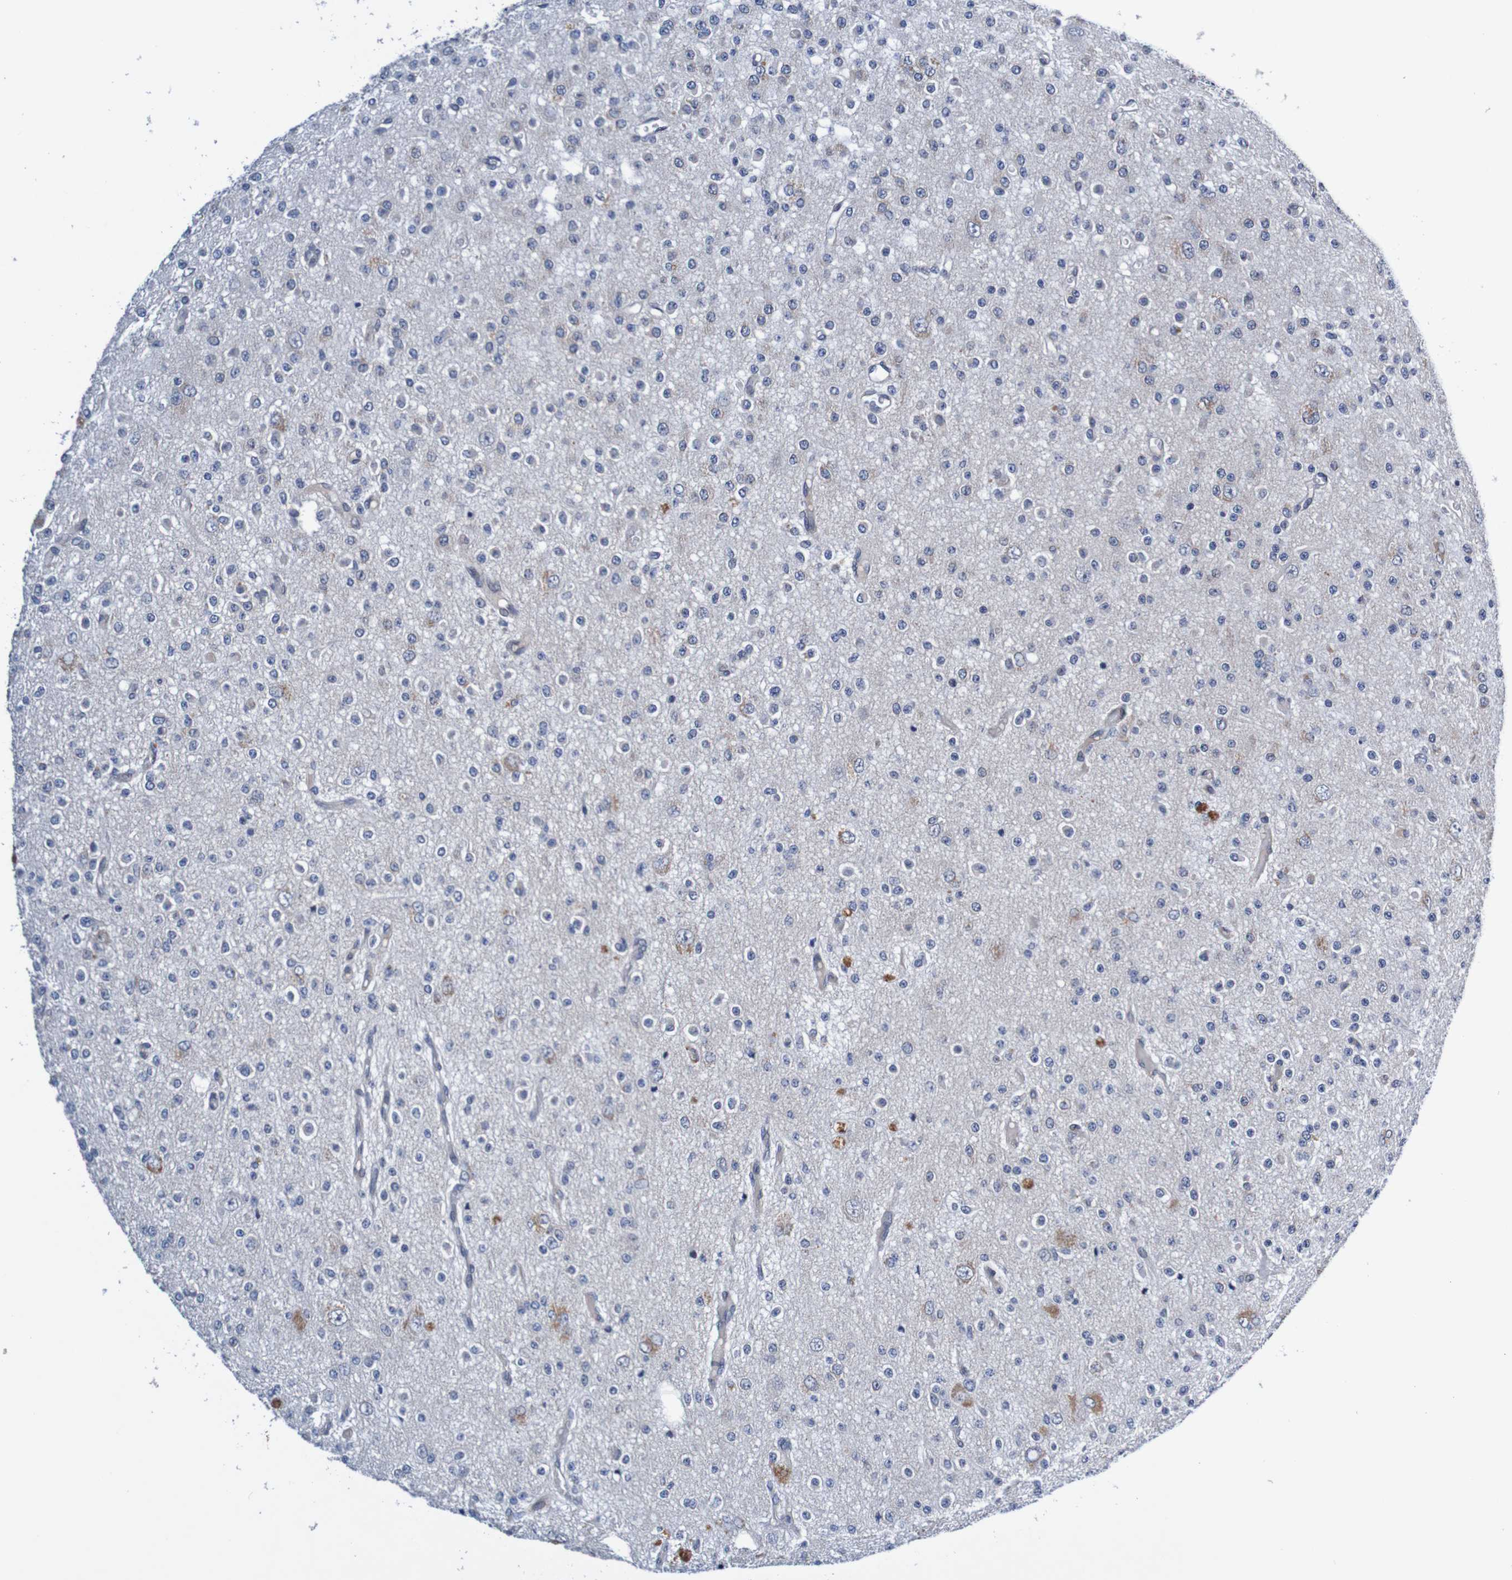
{"staining": {"intensity": "negative", "quantity": "none", "location": "none"}, "tissue": "glioma", "cell_type": "Tumor cells", "image_type": "cancer", "snomed": [{"axis": "morphology", "description": "Glioma, malignant, Low grade"}, {"axis": "topography", "description": "Brain"}], "caption": "There is no significant staining in tumor cells of glioma.", "gene": "CPED1", "patient": {"sex": "male", "age": 38}}